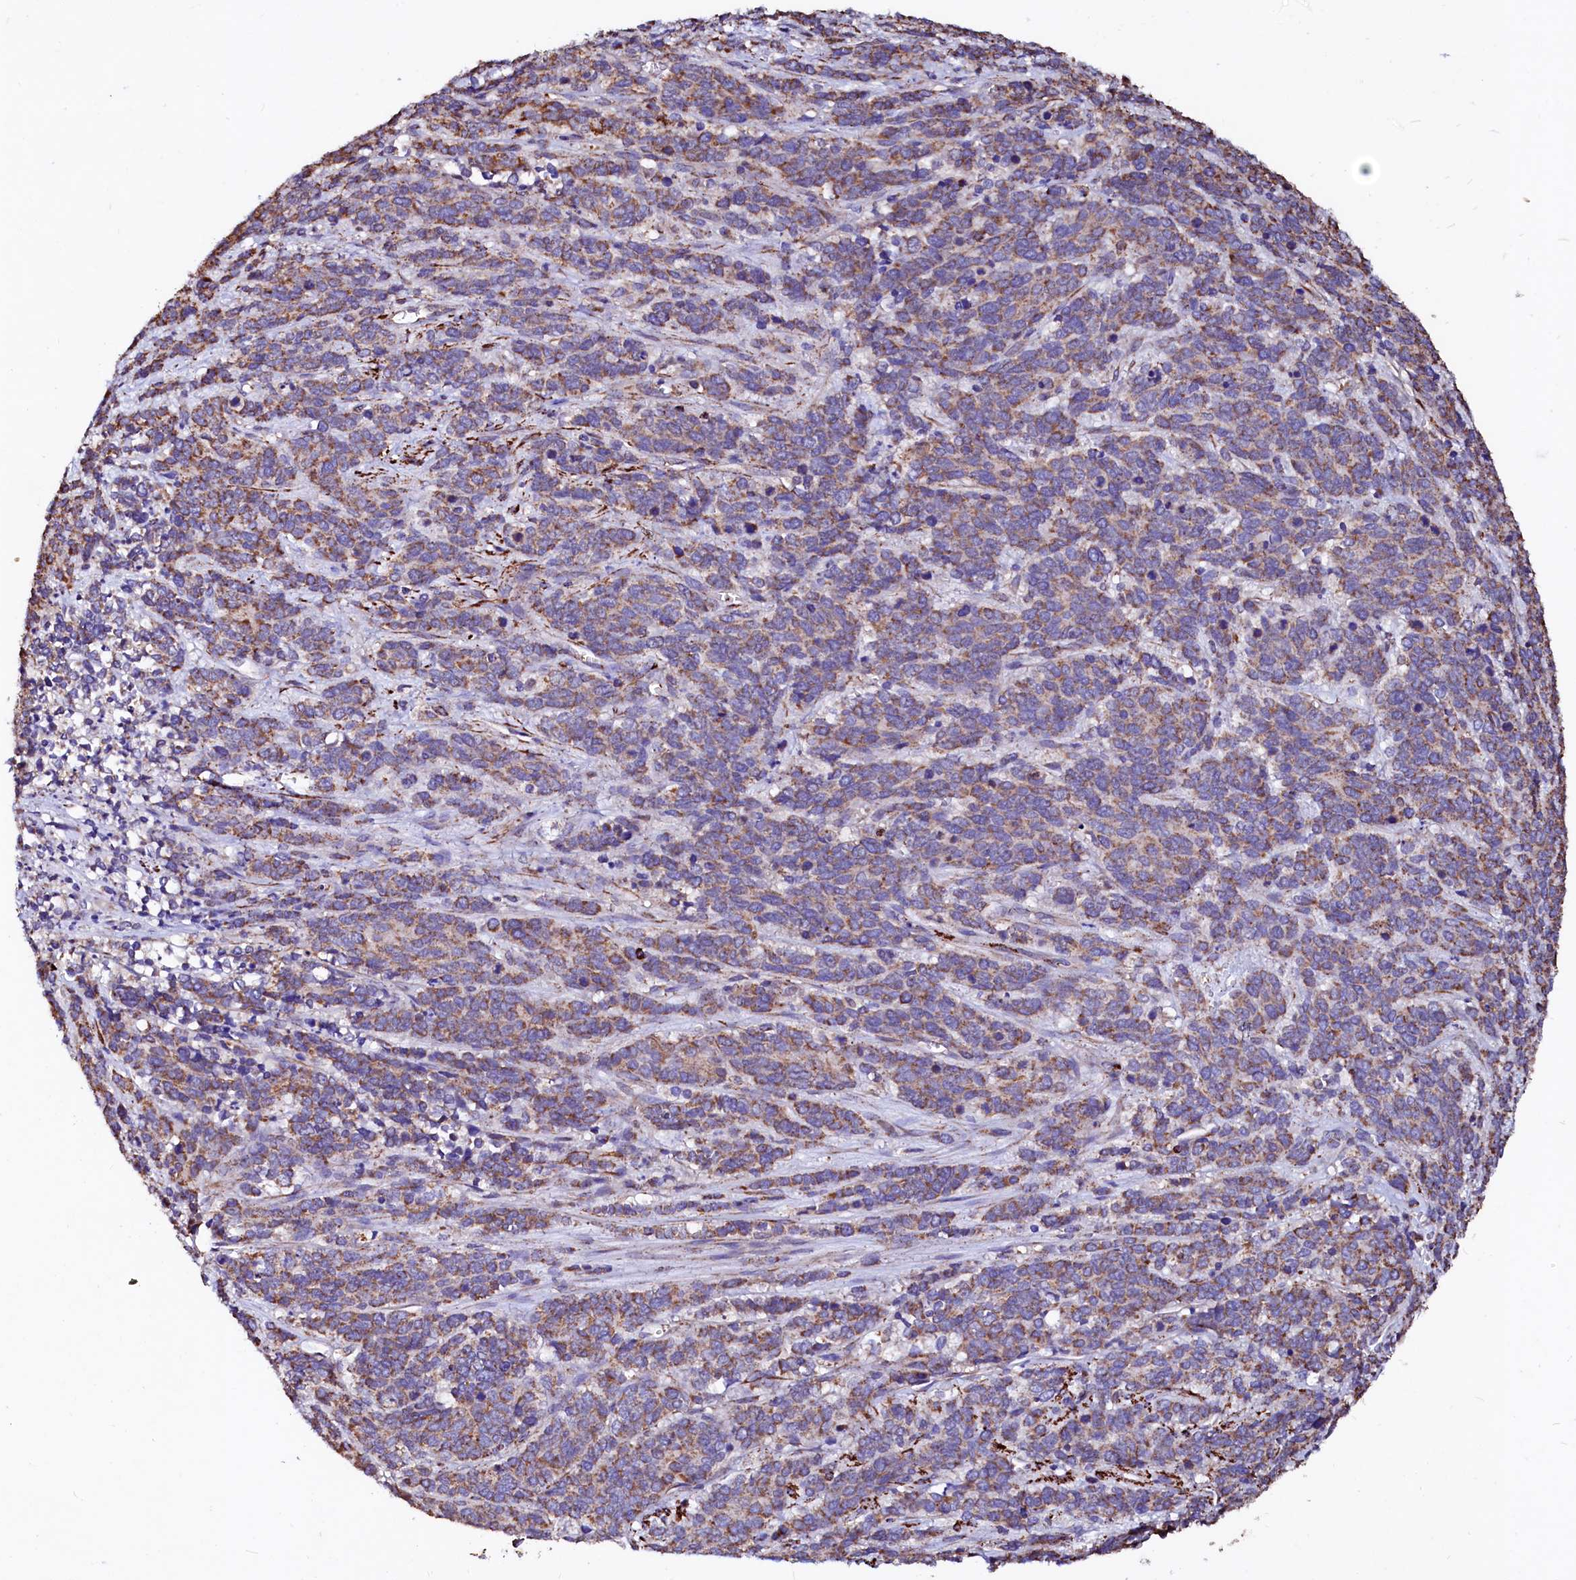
{"staining": {"intensity": "moderate", "quantity": ">75%", "location": "cytoplasmic/membranous"}, "tissue": "cervical cancer", "cell_type": "Tumor cells", "image_type": "cancer", "snomed": [{"axis": "morphology", "description": "Squamous cell carcinoma, NOS"}, {"axis": "topography", "description": "Cervix"}], "caption": "The histopathology image demonstrates staining of cervical squamous cell carcinoma, revealing moderate cytoplasmic/membranous protein expression (brown color) within tumor cells.", "gene": "MAOB", "patient": {"sex": "female", "age": 60}}